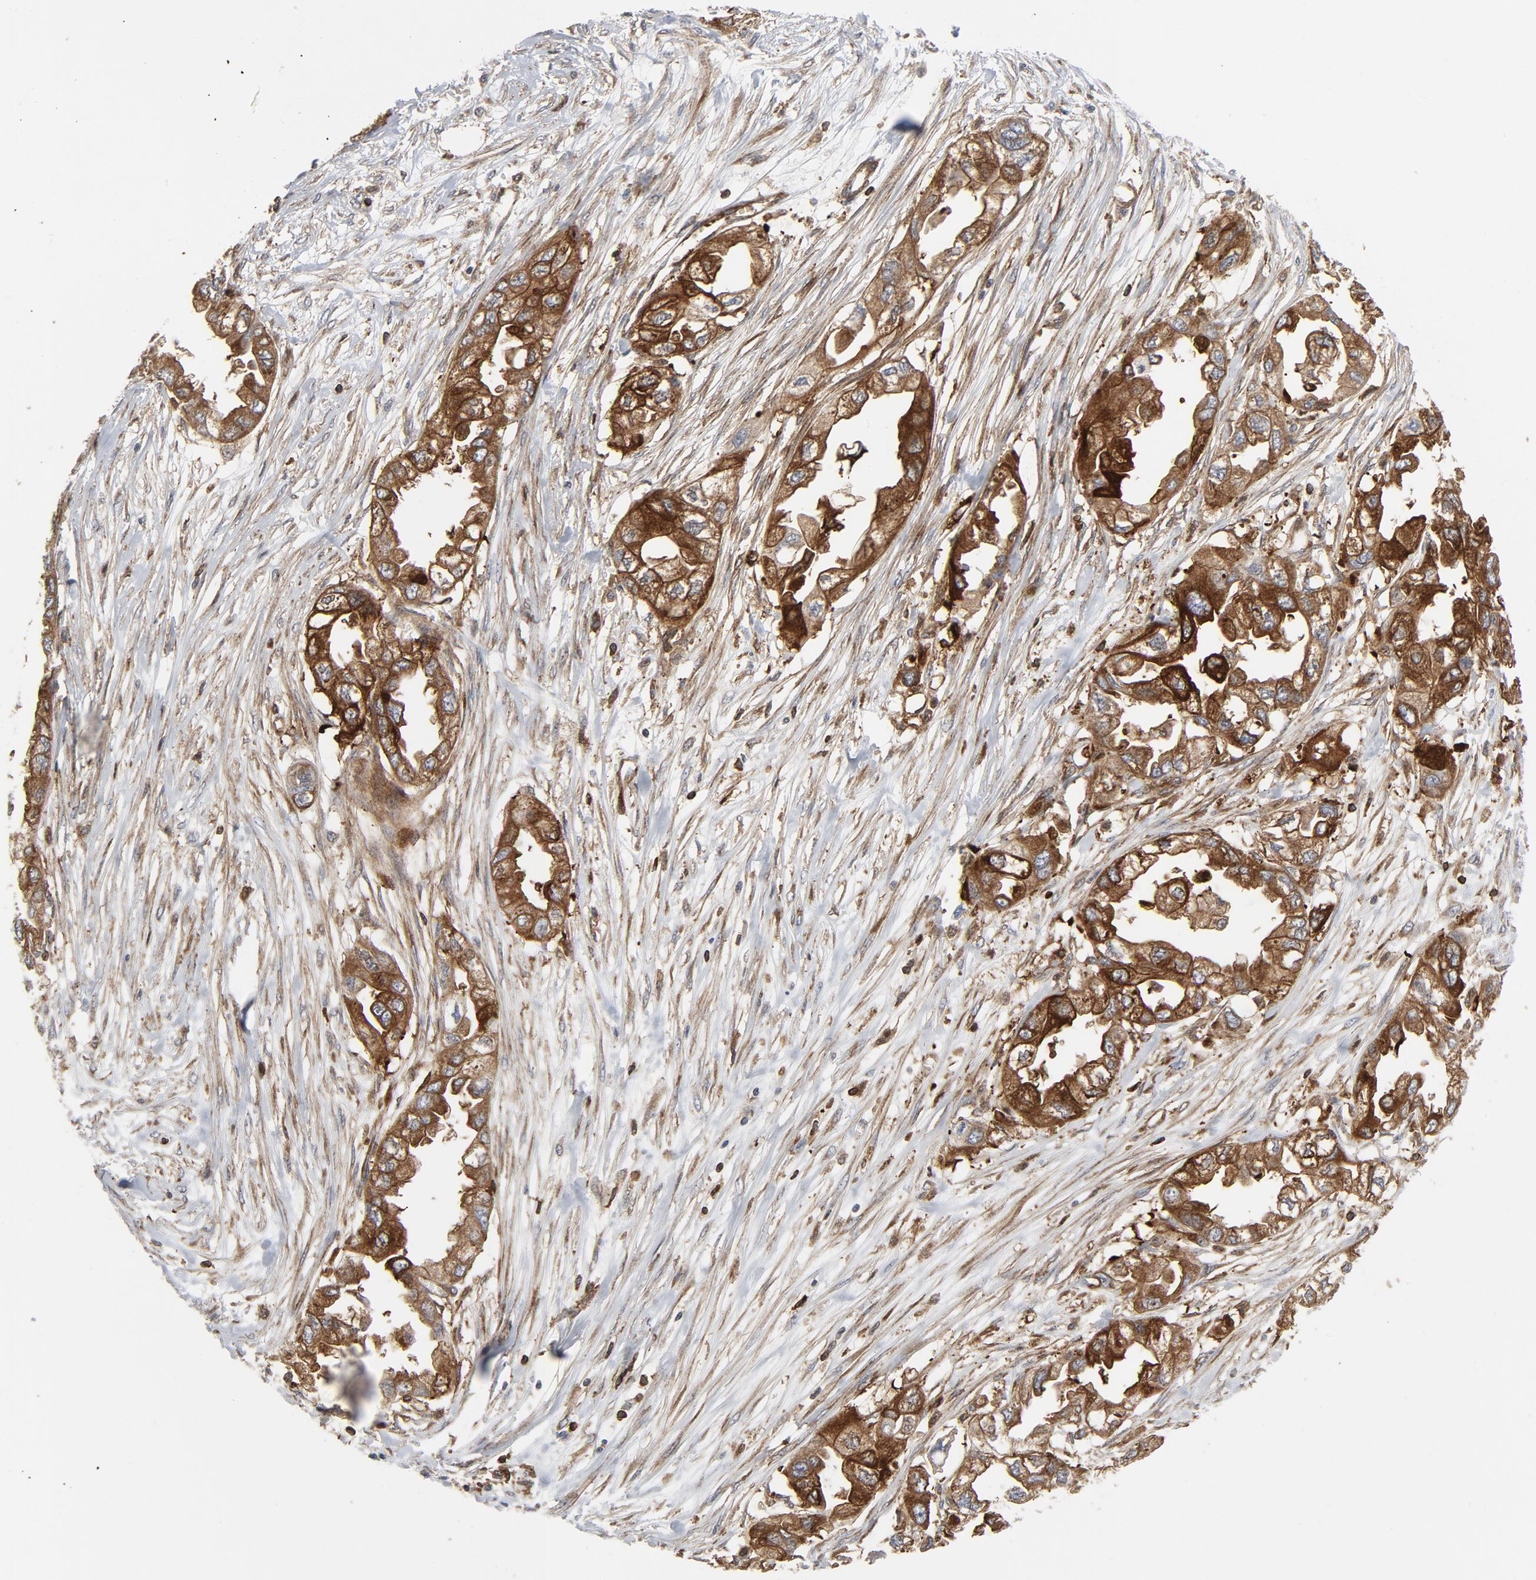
{"staining": {"intensity": "strong", "quantity": ">75%", "location": "cytoplasmic/membranous"}, "tissue": "endometrial cancer", "cell_type": "Tumor cells", "image_type": "cancer", "snomed": [{"axis": "morphology", "description": "Adenocarcinoma, NOS"}, {"axis": "topography", "description": "Endometrium"}], "caption": "High-magnification brightfield microscopy of adenocarcinoma (endometrial) stained with DAB (3,3'-diaminobenzidine) (brown) and counterstained with hematoxylin (blue). tumor cells exhibit strong cytoplasmic/membranous staining is present in approximately>75% of cells.", "gene": "YES1", "patient": {"sex": "female", "age": 67}}